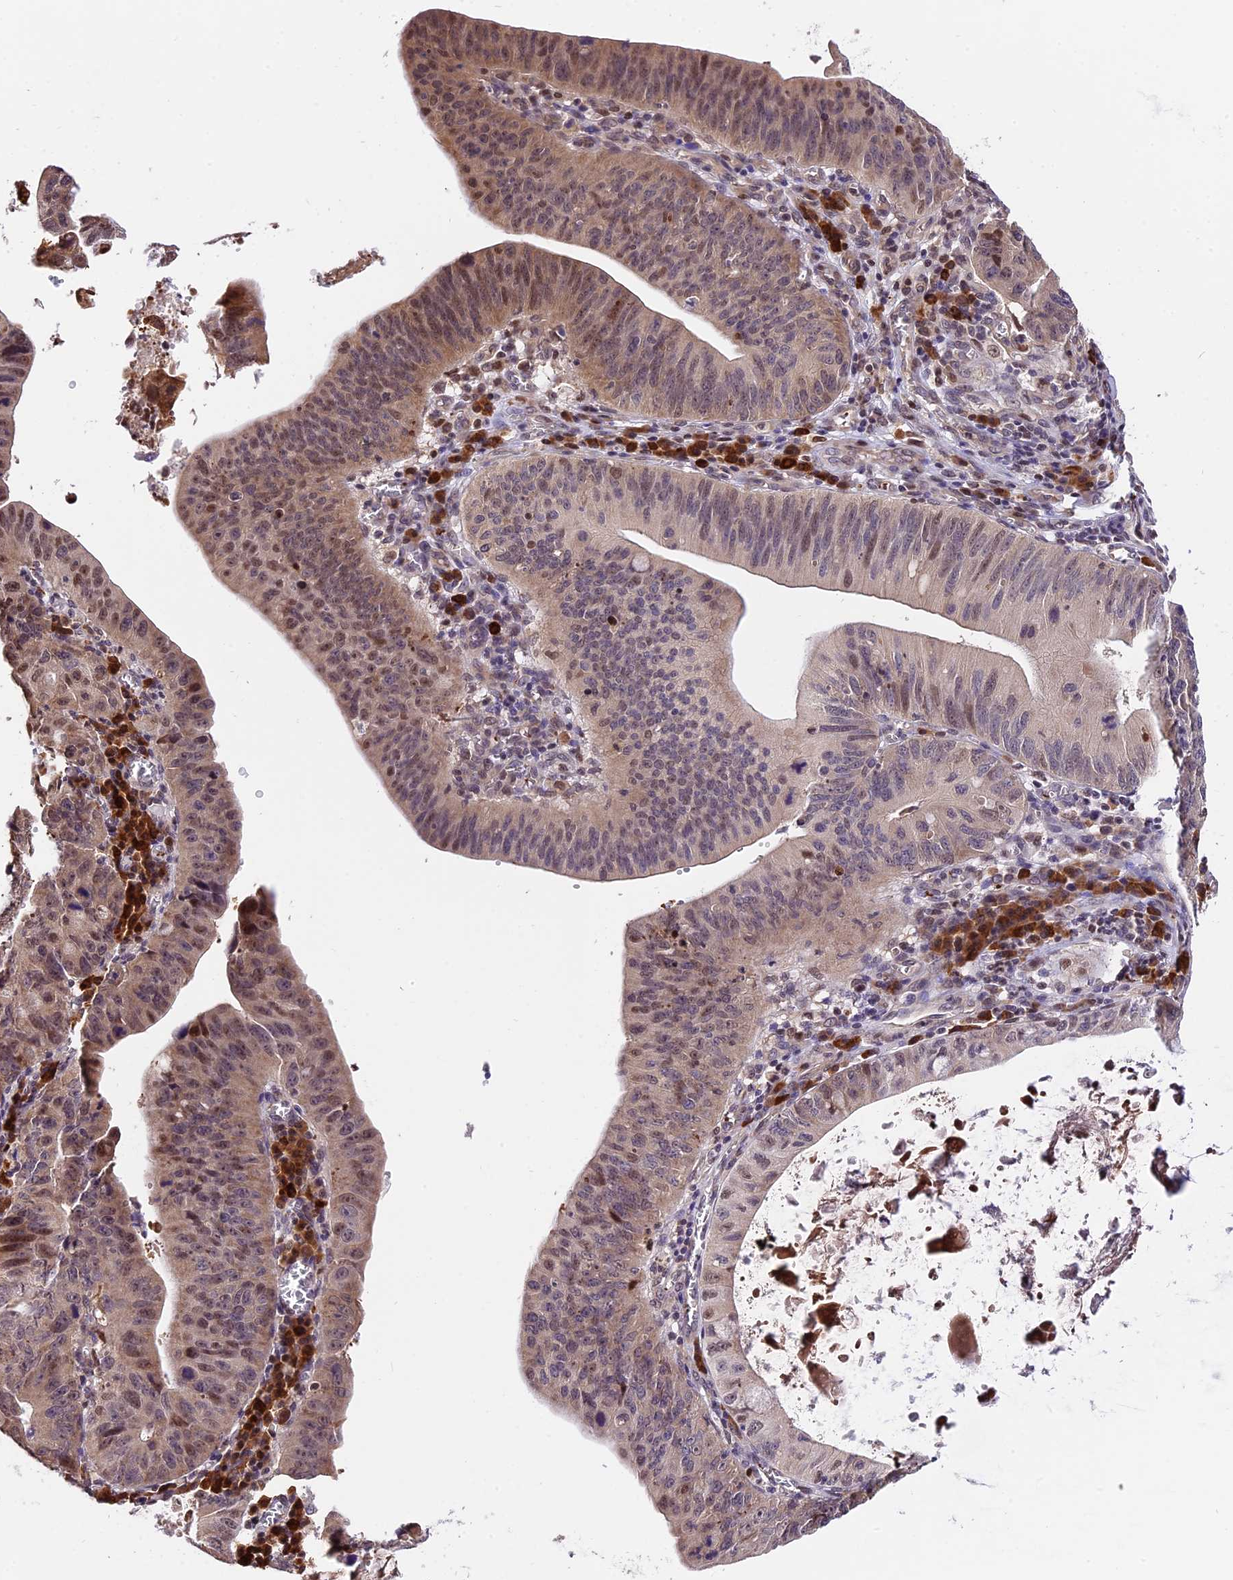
{"staining": {"intensity": "moderate", "quantity": "<25%", "location": "nuclear"}, "tissue": "stomach cancer", "cell_type": "Tumor cells", "image_type": "cancer", "snomed": [{"axis": "morphology", "description": "Adenocarcinoma, NOS"}, {"axis": "topography", "description": "Stomach"}], "caption": "Immunohistochemical staining of stomach cancer (adenocarcinoma) demonstrates moderate nuclear protein expression in approximately <25% of tumor cells.", "gene": "HERPUD1", "patient": {"sex": "male", "age": 59}}